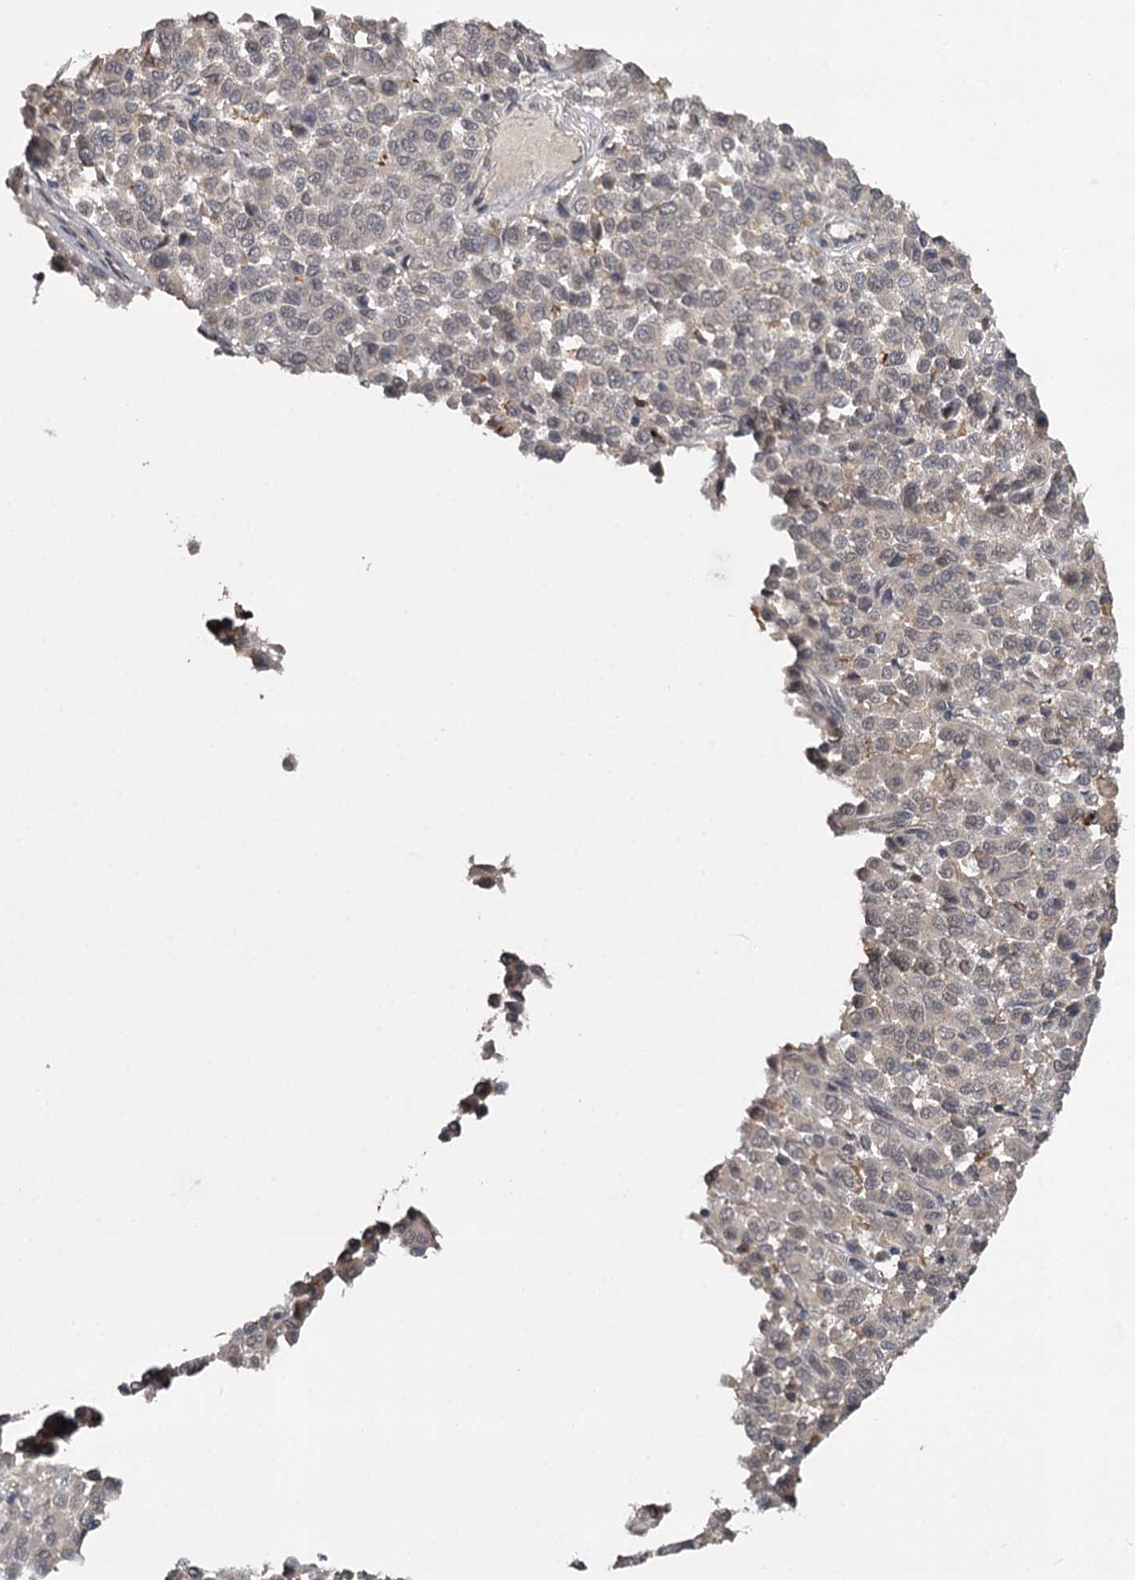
{"staining": {"intensity": "negative", "quantity": "none", "location": "none"}, "tissue": "melanoma", "cell_type": "Tumor cells", "image_type": "cancer", "snomed": [{"axis": "morphology", "description": "Malignant melanoma, Metastatic site"}, {"axis": "topography", "description": "Pancreas"}], "caption": "An IHC photomicrograph of malignant melanoma (metastatic site) is shown. There is no staining in tumor cells of malignant melanoma (metastatic site).", "gene": "CWF19L2", "patient": {"sex": "female", "age": 30}}